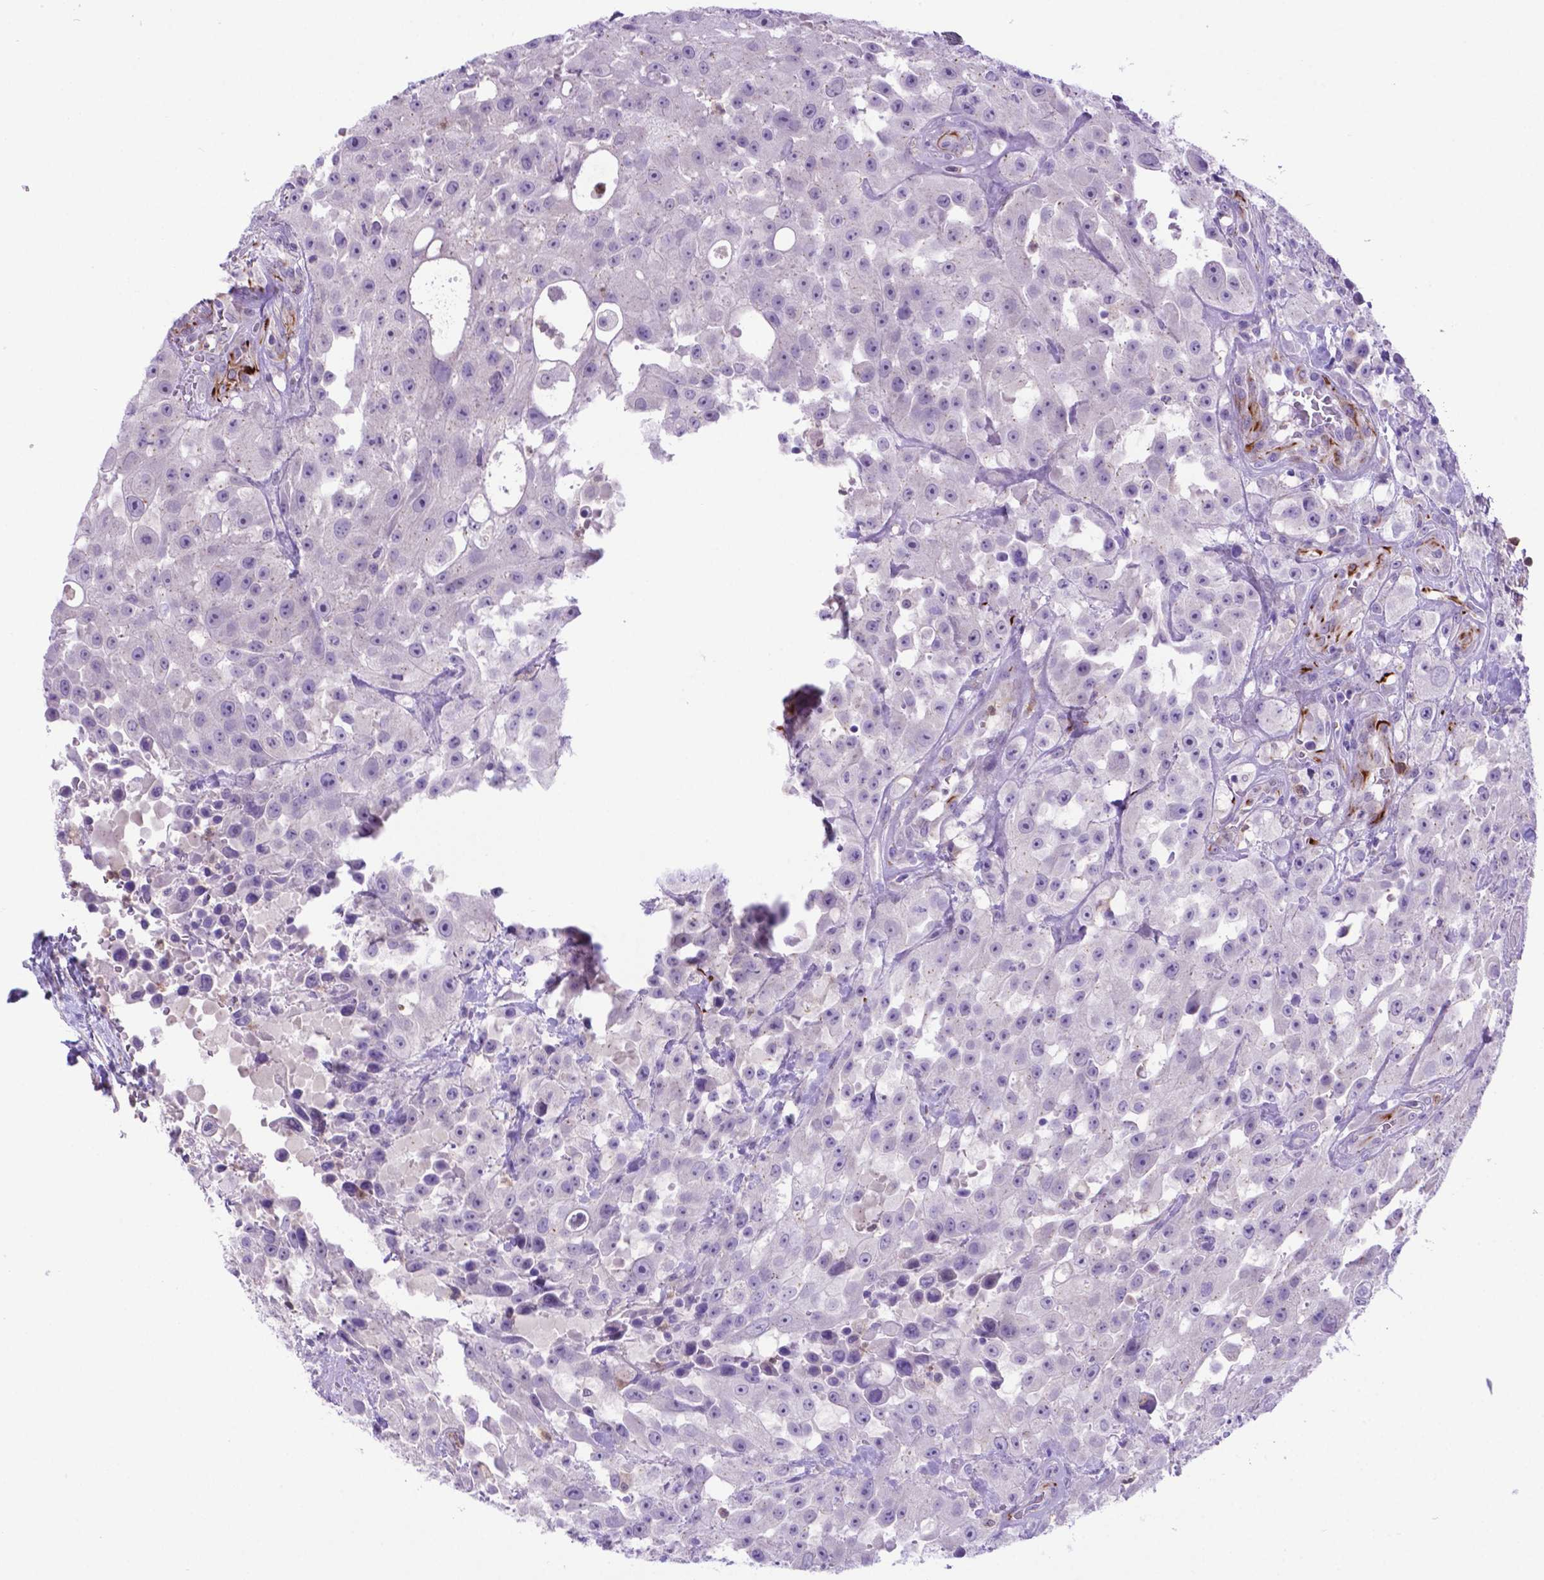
{"staining": {"intensity": "negative", "quantity": "none", "location": "none"}, "tissue": "urothelial cancer", "cell_type": "Tumor cells", "image_type": "cancer", "snomed": [{"axis": "morphology", "description": "Urothelial carcinoma, High grade"}, {"axis": "topography", "description": "Urinary bladder"}], "caption": "Urothelial carcinoma (high-grade) stained for a protein using IHC shows no expression tumor cells.", "gene": "LZTR1", "patient": {"sex": "male", "age": 79}}